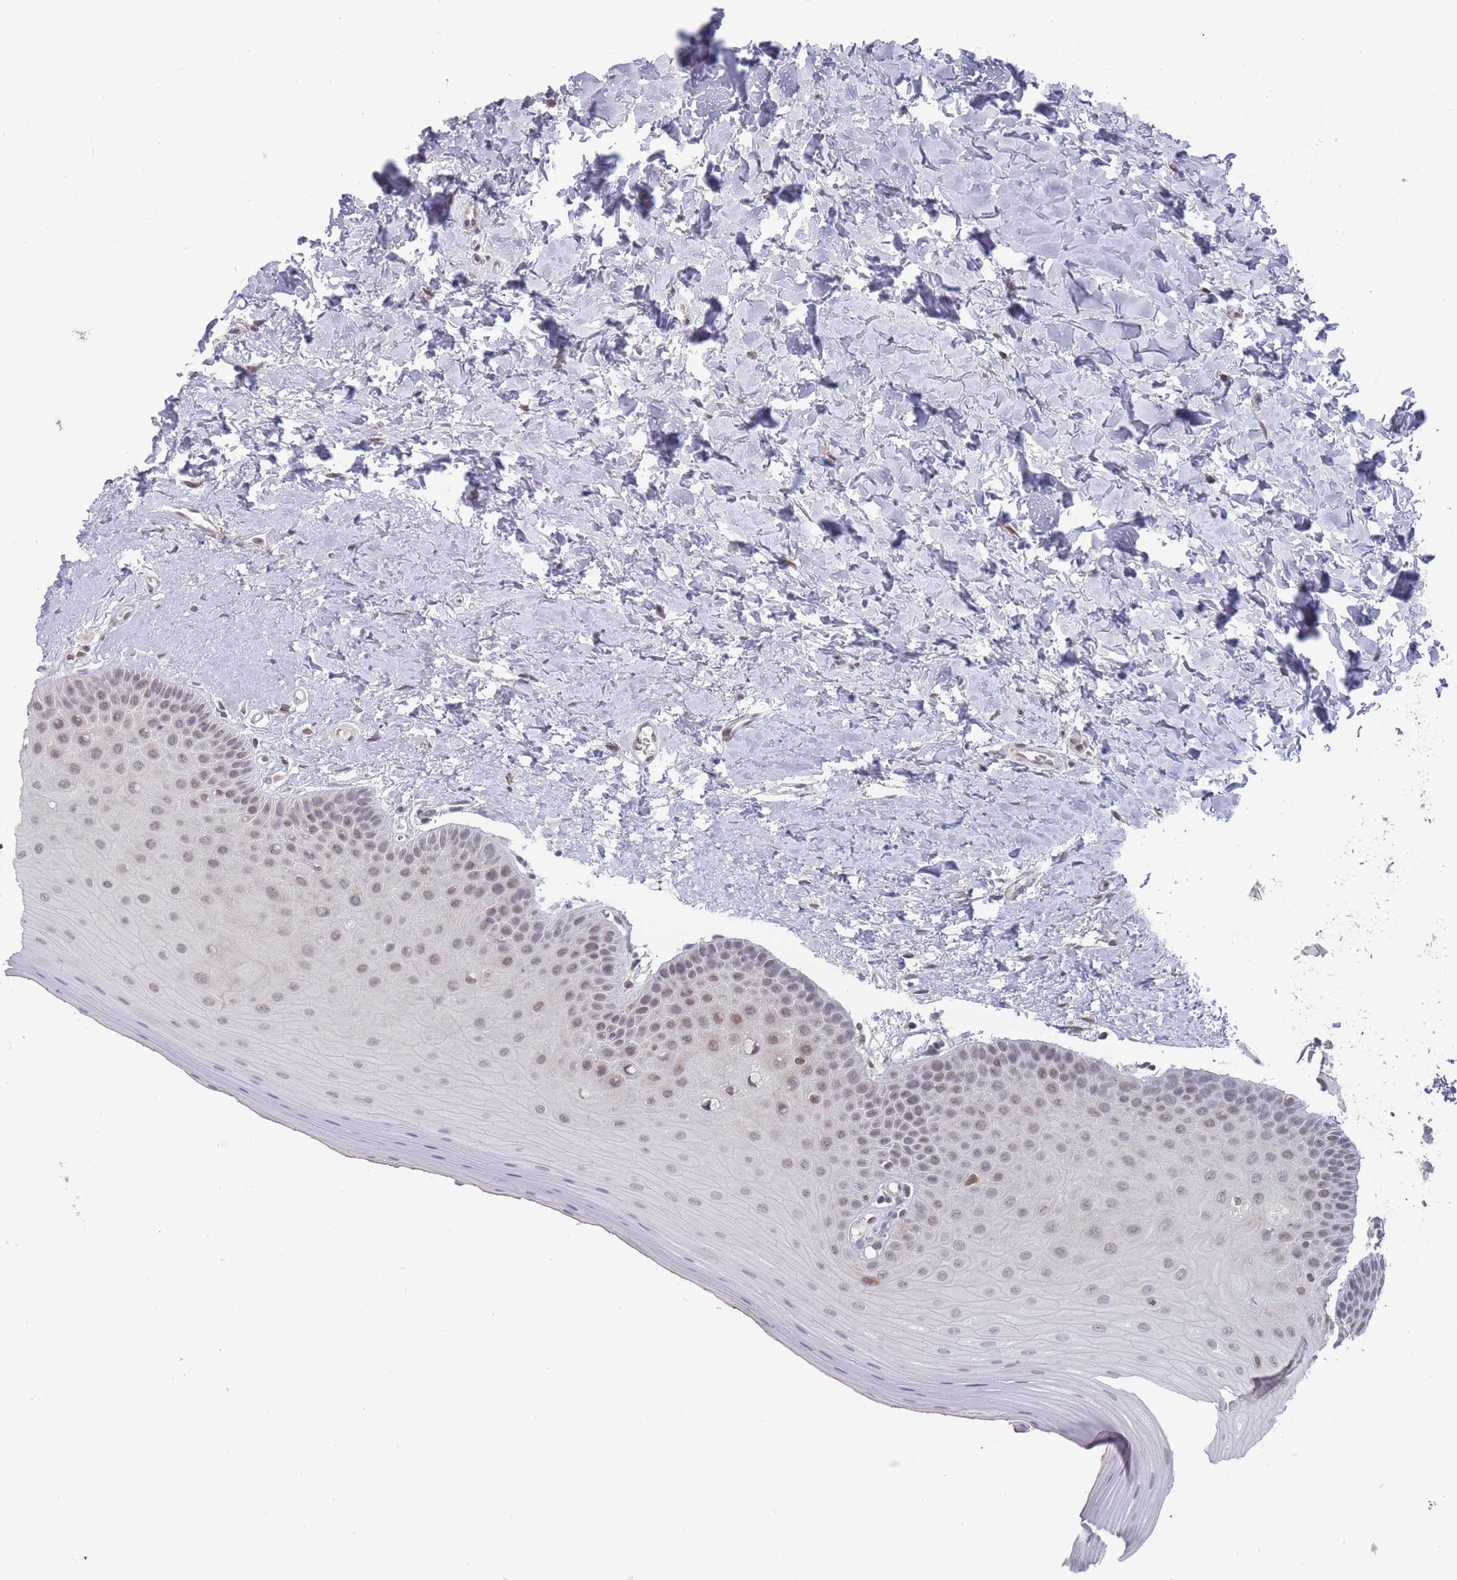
{"staining": {"intensity": "moderate", "quantity": "<25%", "location": "cytoplasmic/membranous,nuclear"}, "tissue": "oral mucosa", "cell_type": "Squamous epithelial cells", "image_type": "normal", "snomed": [{"axis": "morphology", "description": "Normal tissue, NOS"}, {"axis": "topography", "description": "Oral tissue"}], "caption": "IHC image of normal human oral mucosa stained for a protein (brown), which demonstrates low levels of moderate cytoplasmic/membranous,nuclear expression in approximately <25% of squamous epithelial cells.", "gene": "PEX7", "patient": {"sex": "female", "age": 67}}